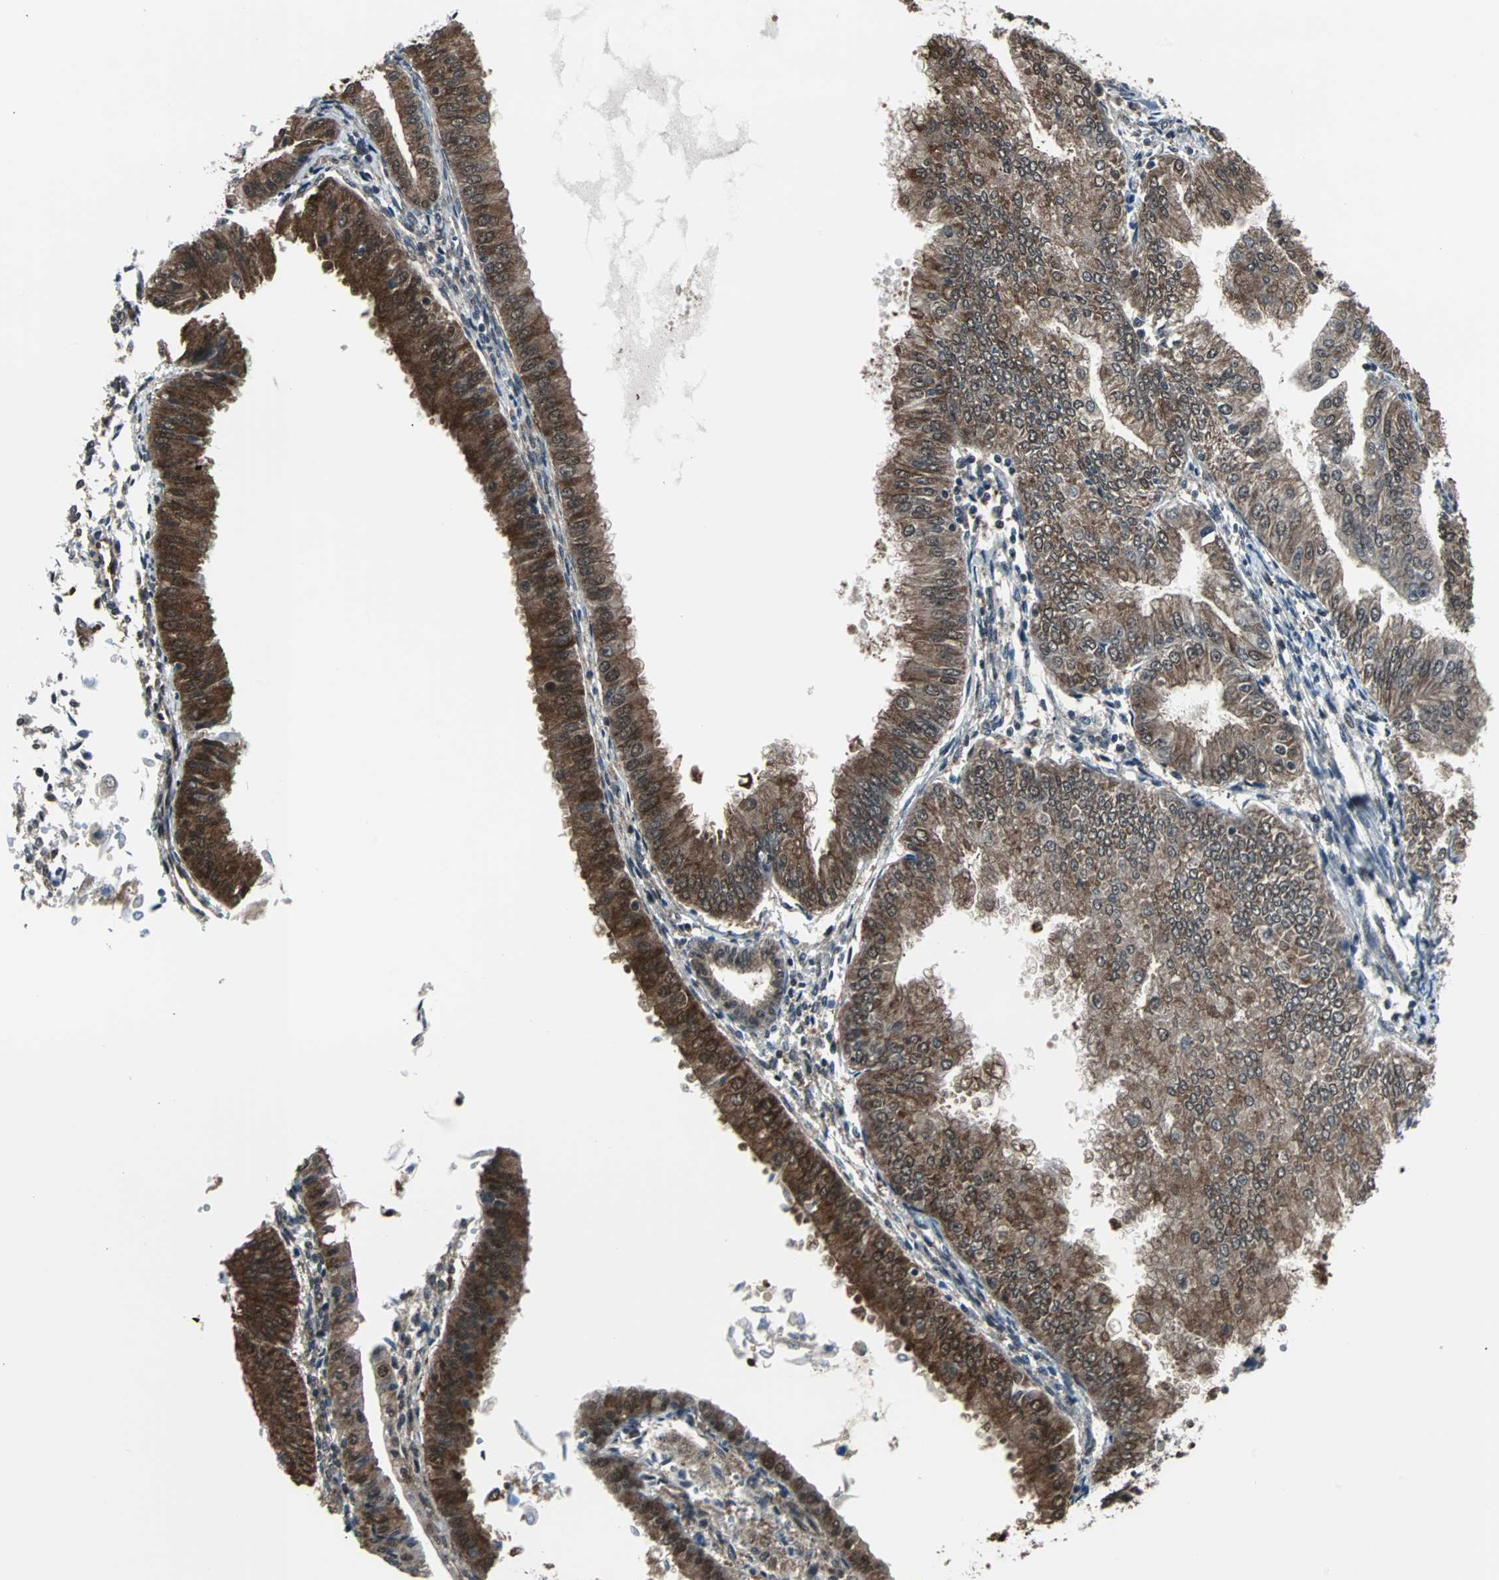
{"staining": {"intensity": "moderate", "quantity": ">75%", "location": "cytoplasmic/membranous"}, "tissue": "endometrial cancer", "cell_type": "Tumor cells", "image_type": "cancer", "snomed": [{"axis": "morphology", "description": "Adenocarcinoma, NOS"}, {"axis": "topography", "description": "Endometrium"}], "caption": "A micrograph showing moderate cytoplasmic/membranous staining in approximately >75% of tumor cells in endometrial adenocarcinoma, as visualized by brown immunohistochemical staining.", "gene": "VCP", "patient": {"sex": "female", "age": 53}}